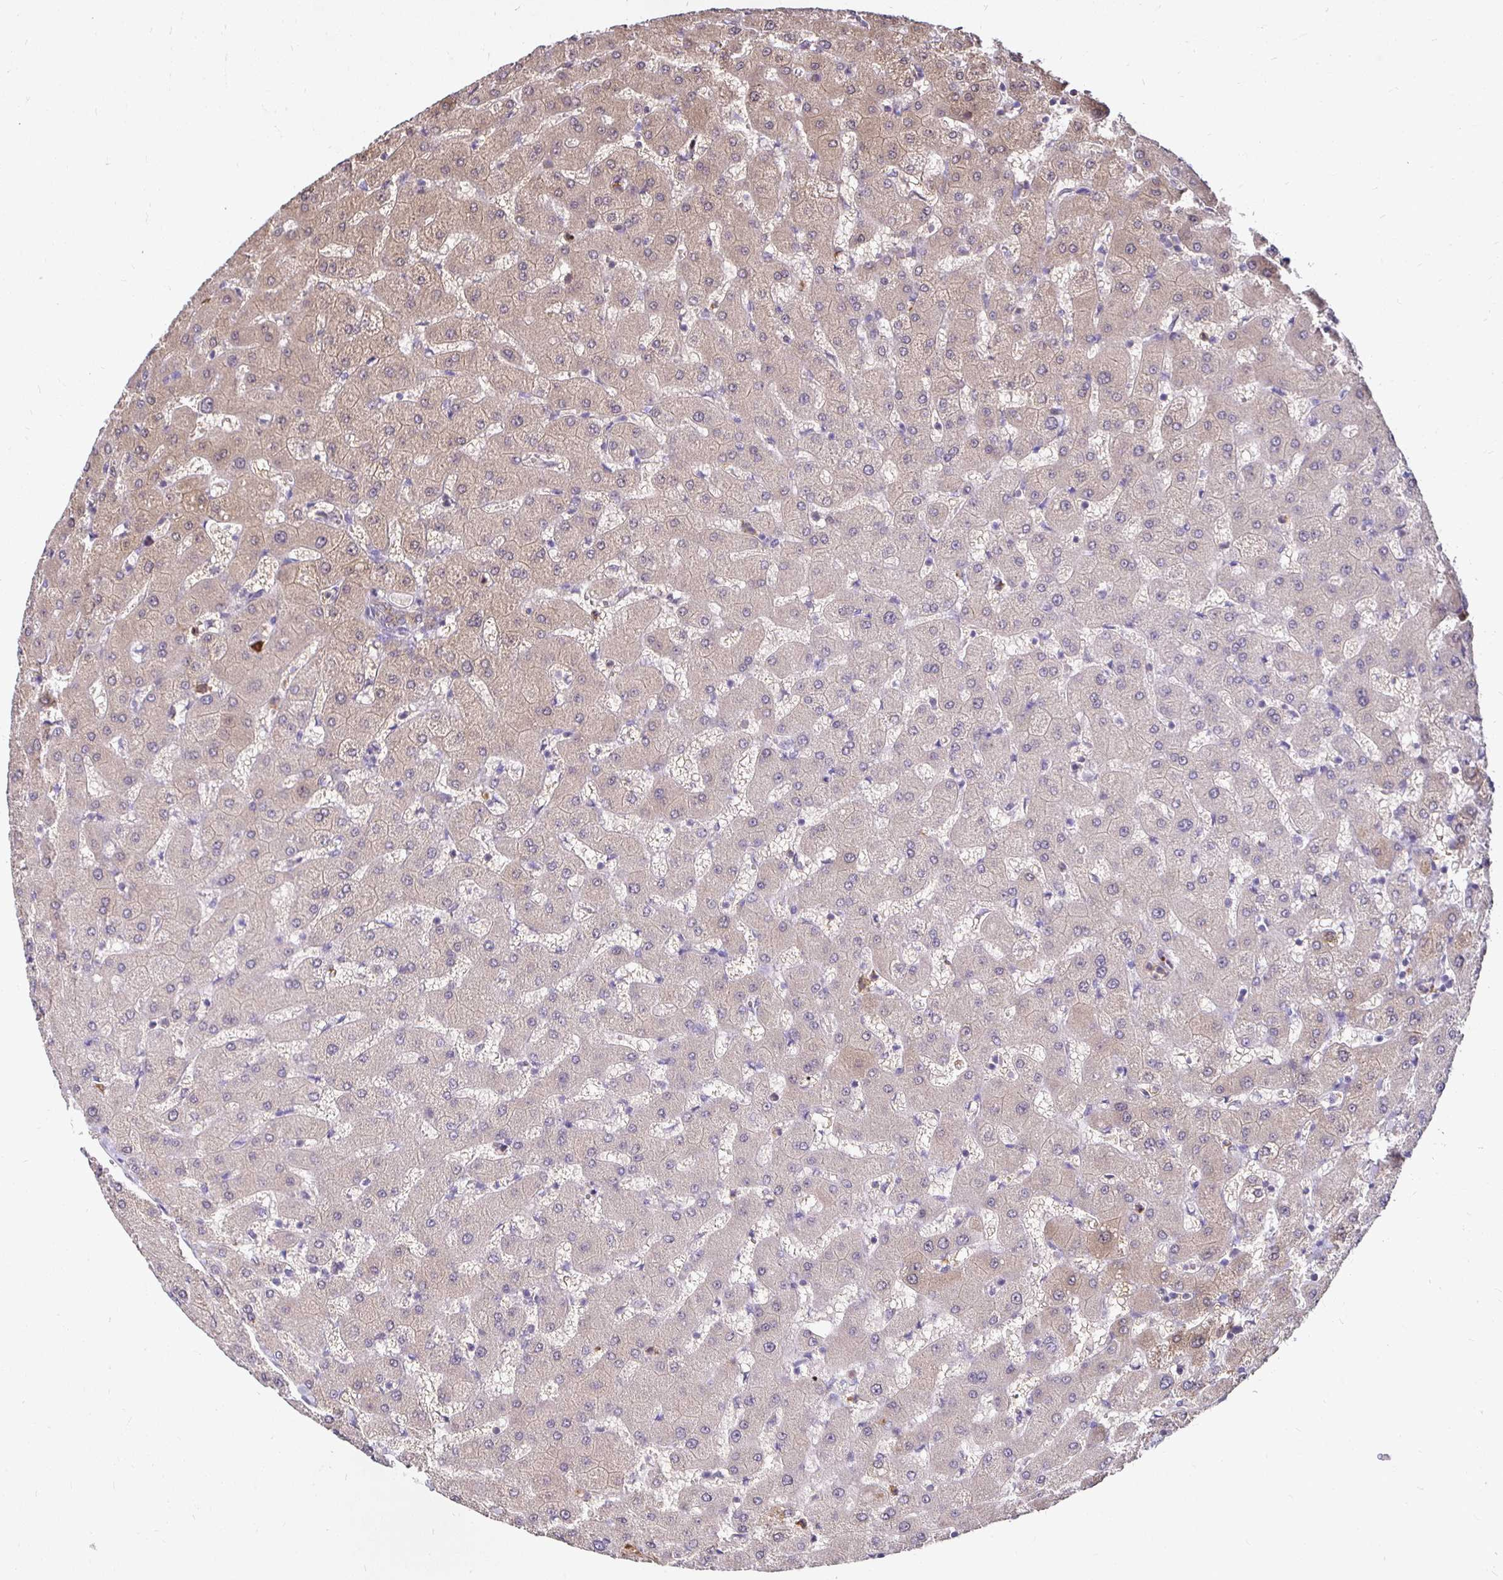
{"staining": {"intensity": "weak", "quantity": "25%-75%", "location": "cytoplasmic/membranous"}, "tissue": "liver", "cell_type": "Cholangiocytes", "image_type": "normal", "snomed": [{"axis": "morphology", "description": "Normal tissue, NOS"}, {"axis": "topography", "description": "Liver"}], "caption": "Human liver stained with a brown dye displays weak cytoplasmic/membranous positive staining in about 25%-75% of cholangiocytes.", "gene": "TXN", "patient": {"sex": "female", "age": 63}}